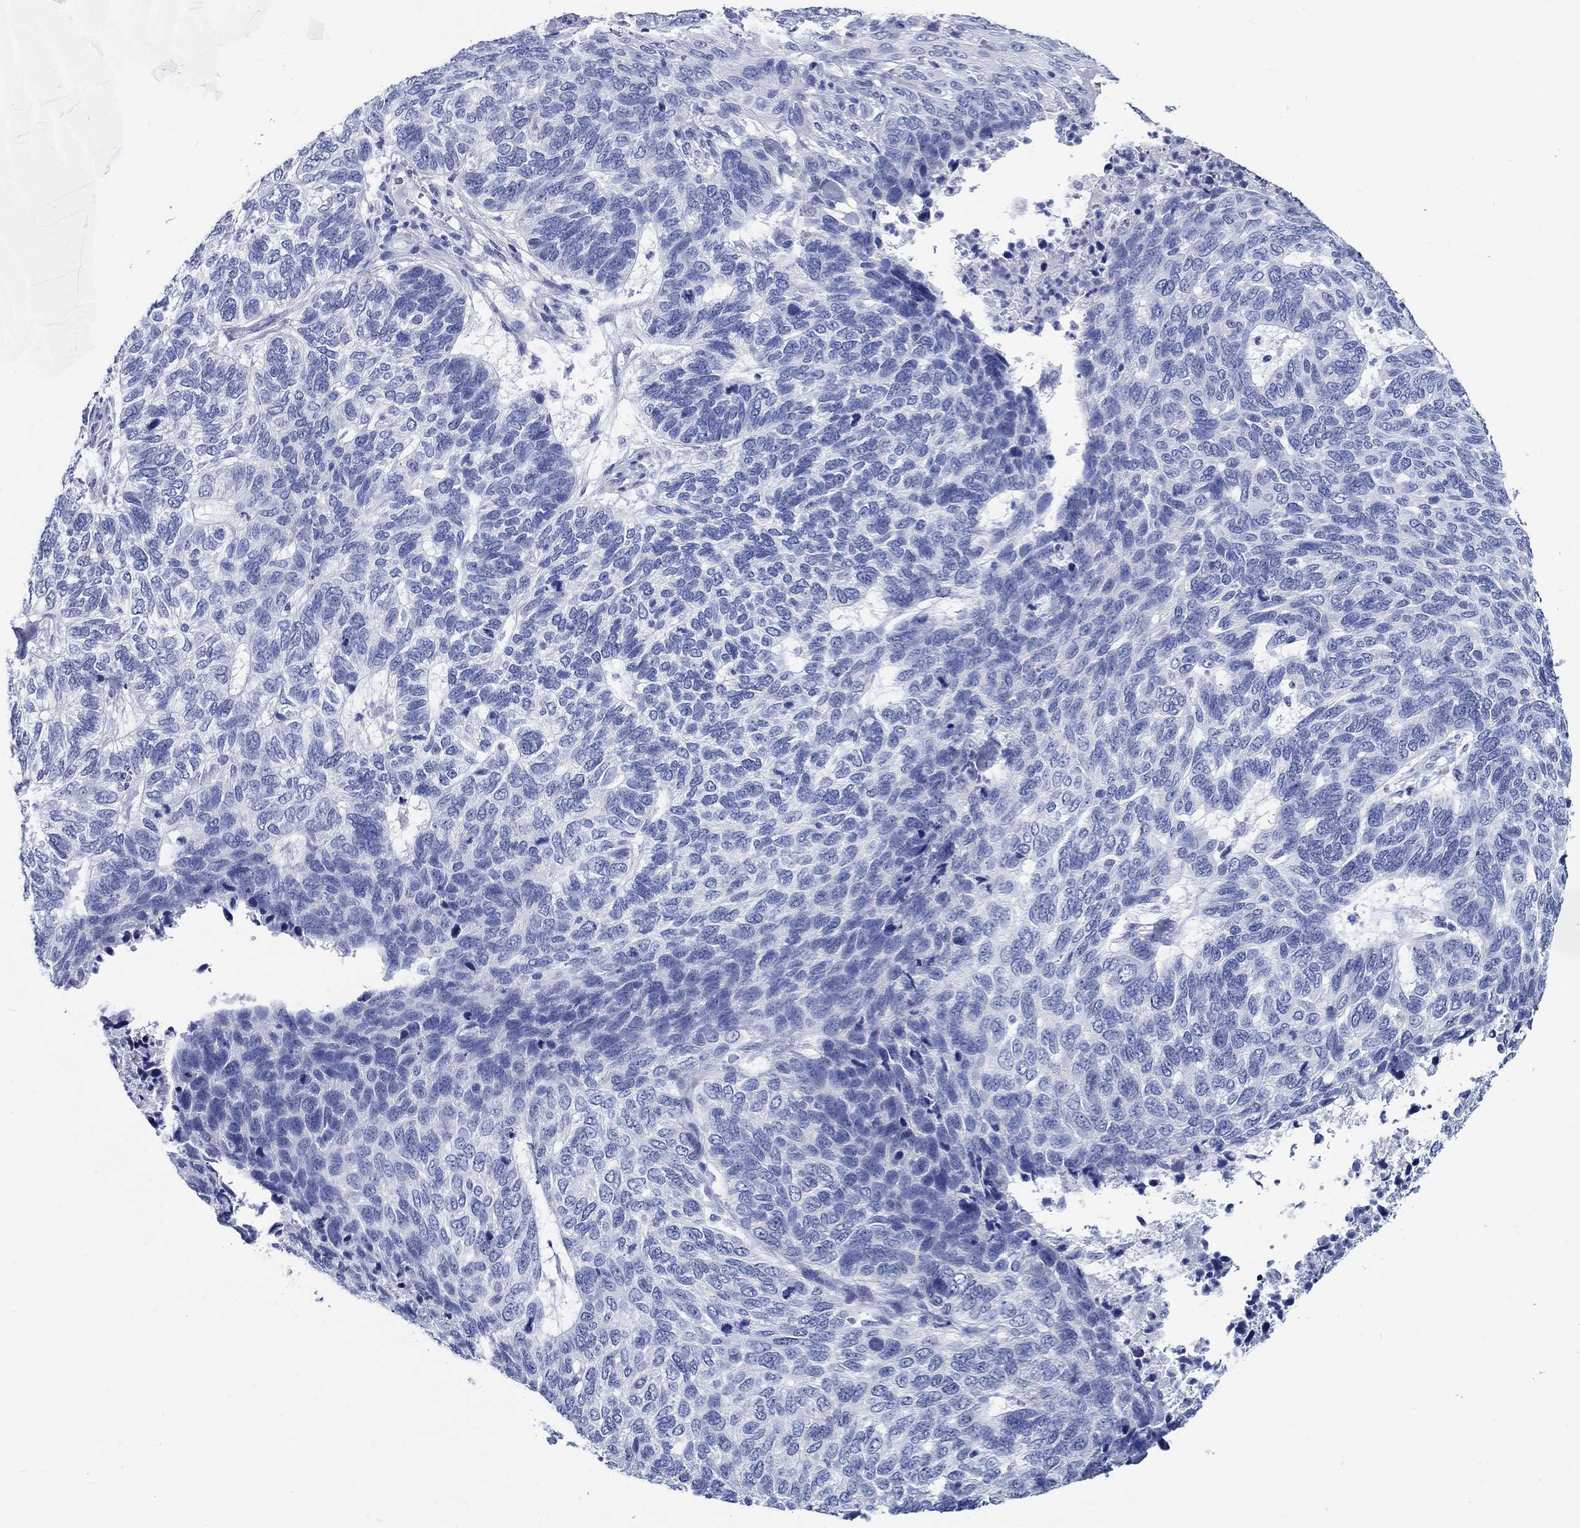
{"staining": {"intensity": "negative", "quantity": "none", "location": "none"}, "tissue": "skin cancer", "cell_type": "Tumor cells", "image_type": "cancer", "snomed": [{"axis": "morphology", "description": "Basal cell carcinoma"}, {"axis": "topography", "description": "Skin"}], "caption": "Image shows no significant protein positivity in tumor cells of skin cancer.", "gene": "RD3L", "patient": {"sex": "female", "age": 65}}